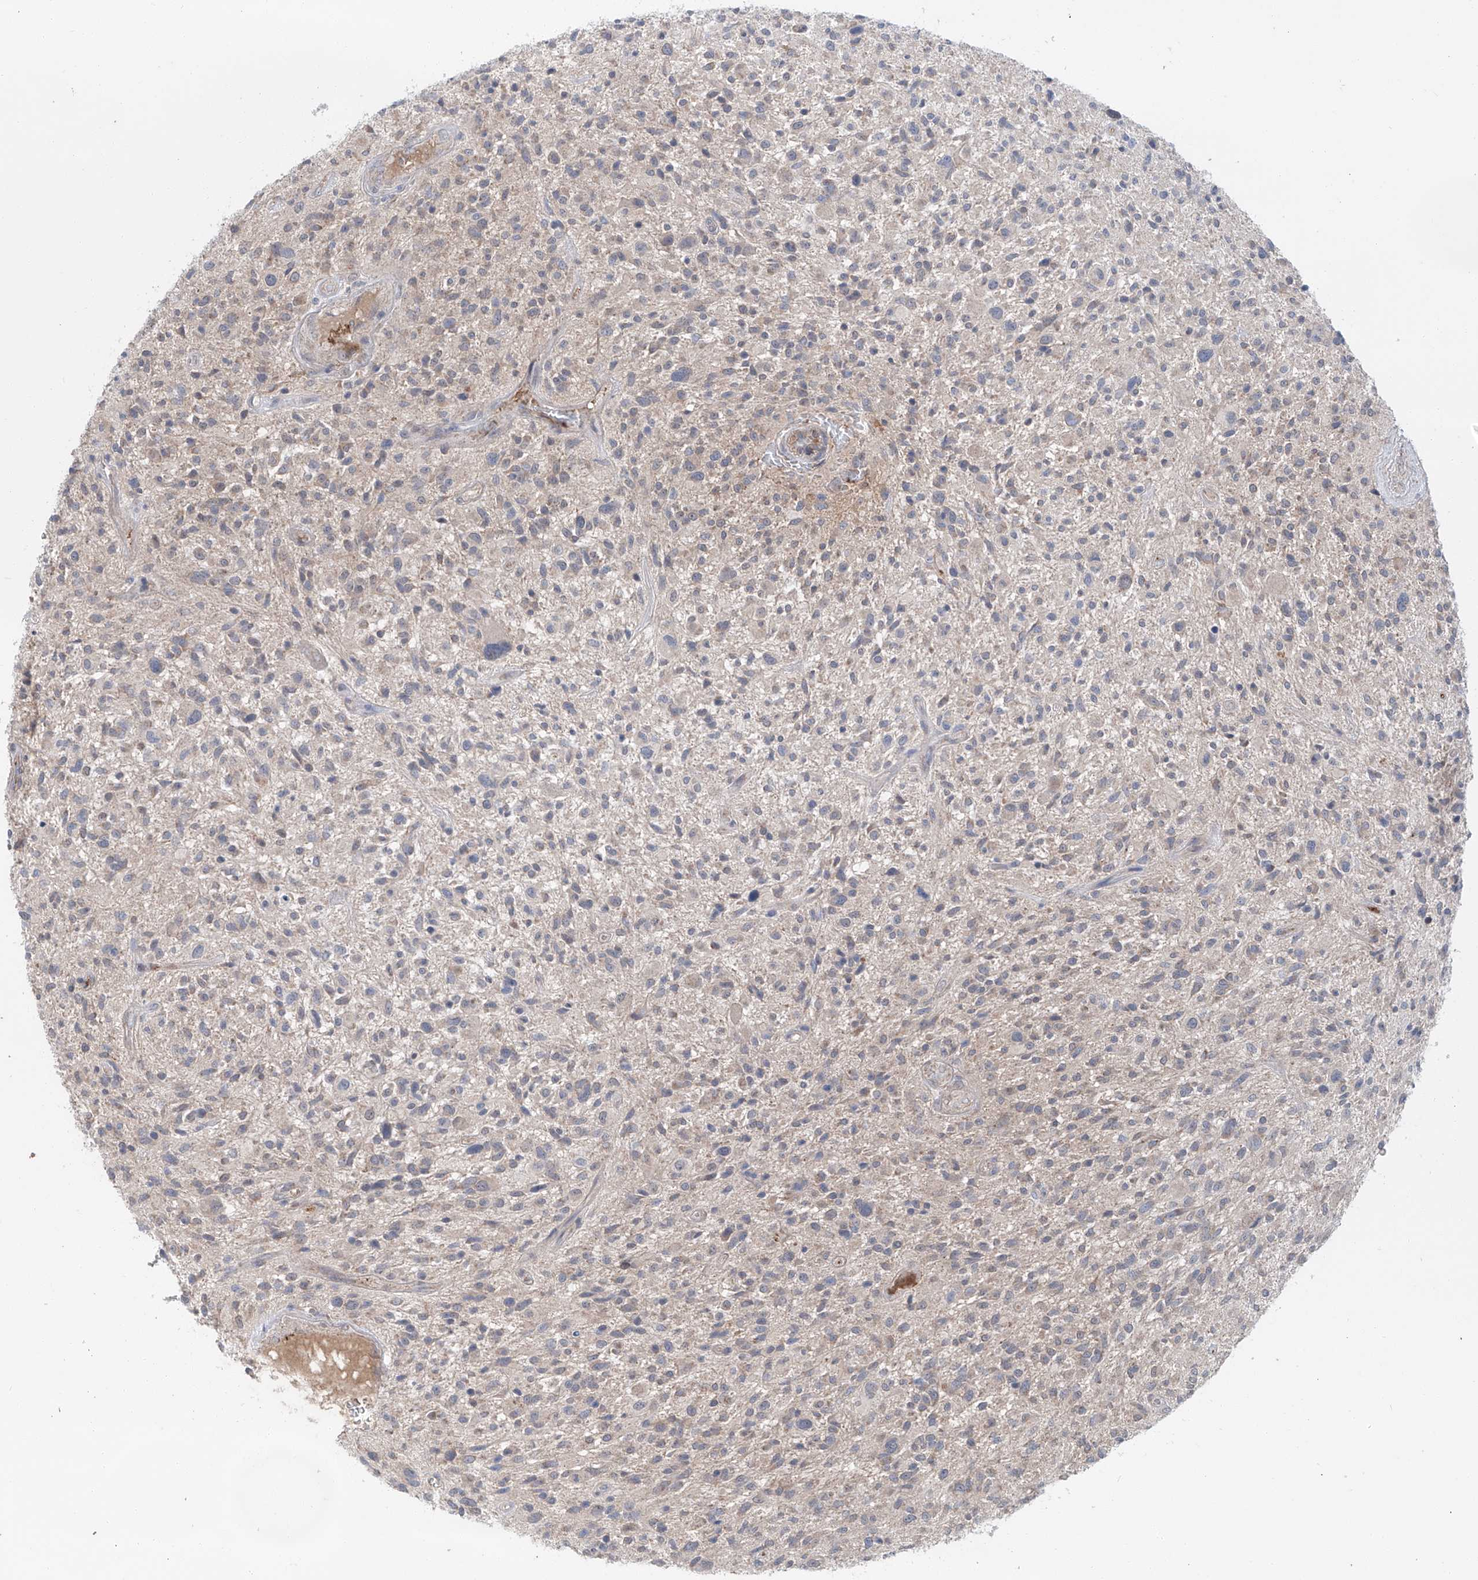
{"staining": {"intensity": "weak", "quantity": "<25%", "location": "cytoplasmic/membranous"}, "tissue": "glioma", "cell_type": "Tumor cells", "image_type": "cancer", "snomed": [{"axis": "morphology", "description": "Glioma, malignant, High grade"}, {"axis": "topography", "description": "Brain"}], "caption": "The IHC image has no significant positivity in tumor cells of glioma tissue.", "gene": "SIX4", "patient": {"sex": "male", "age": 47}}